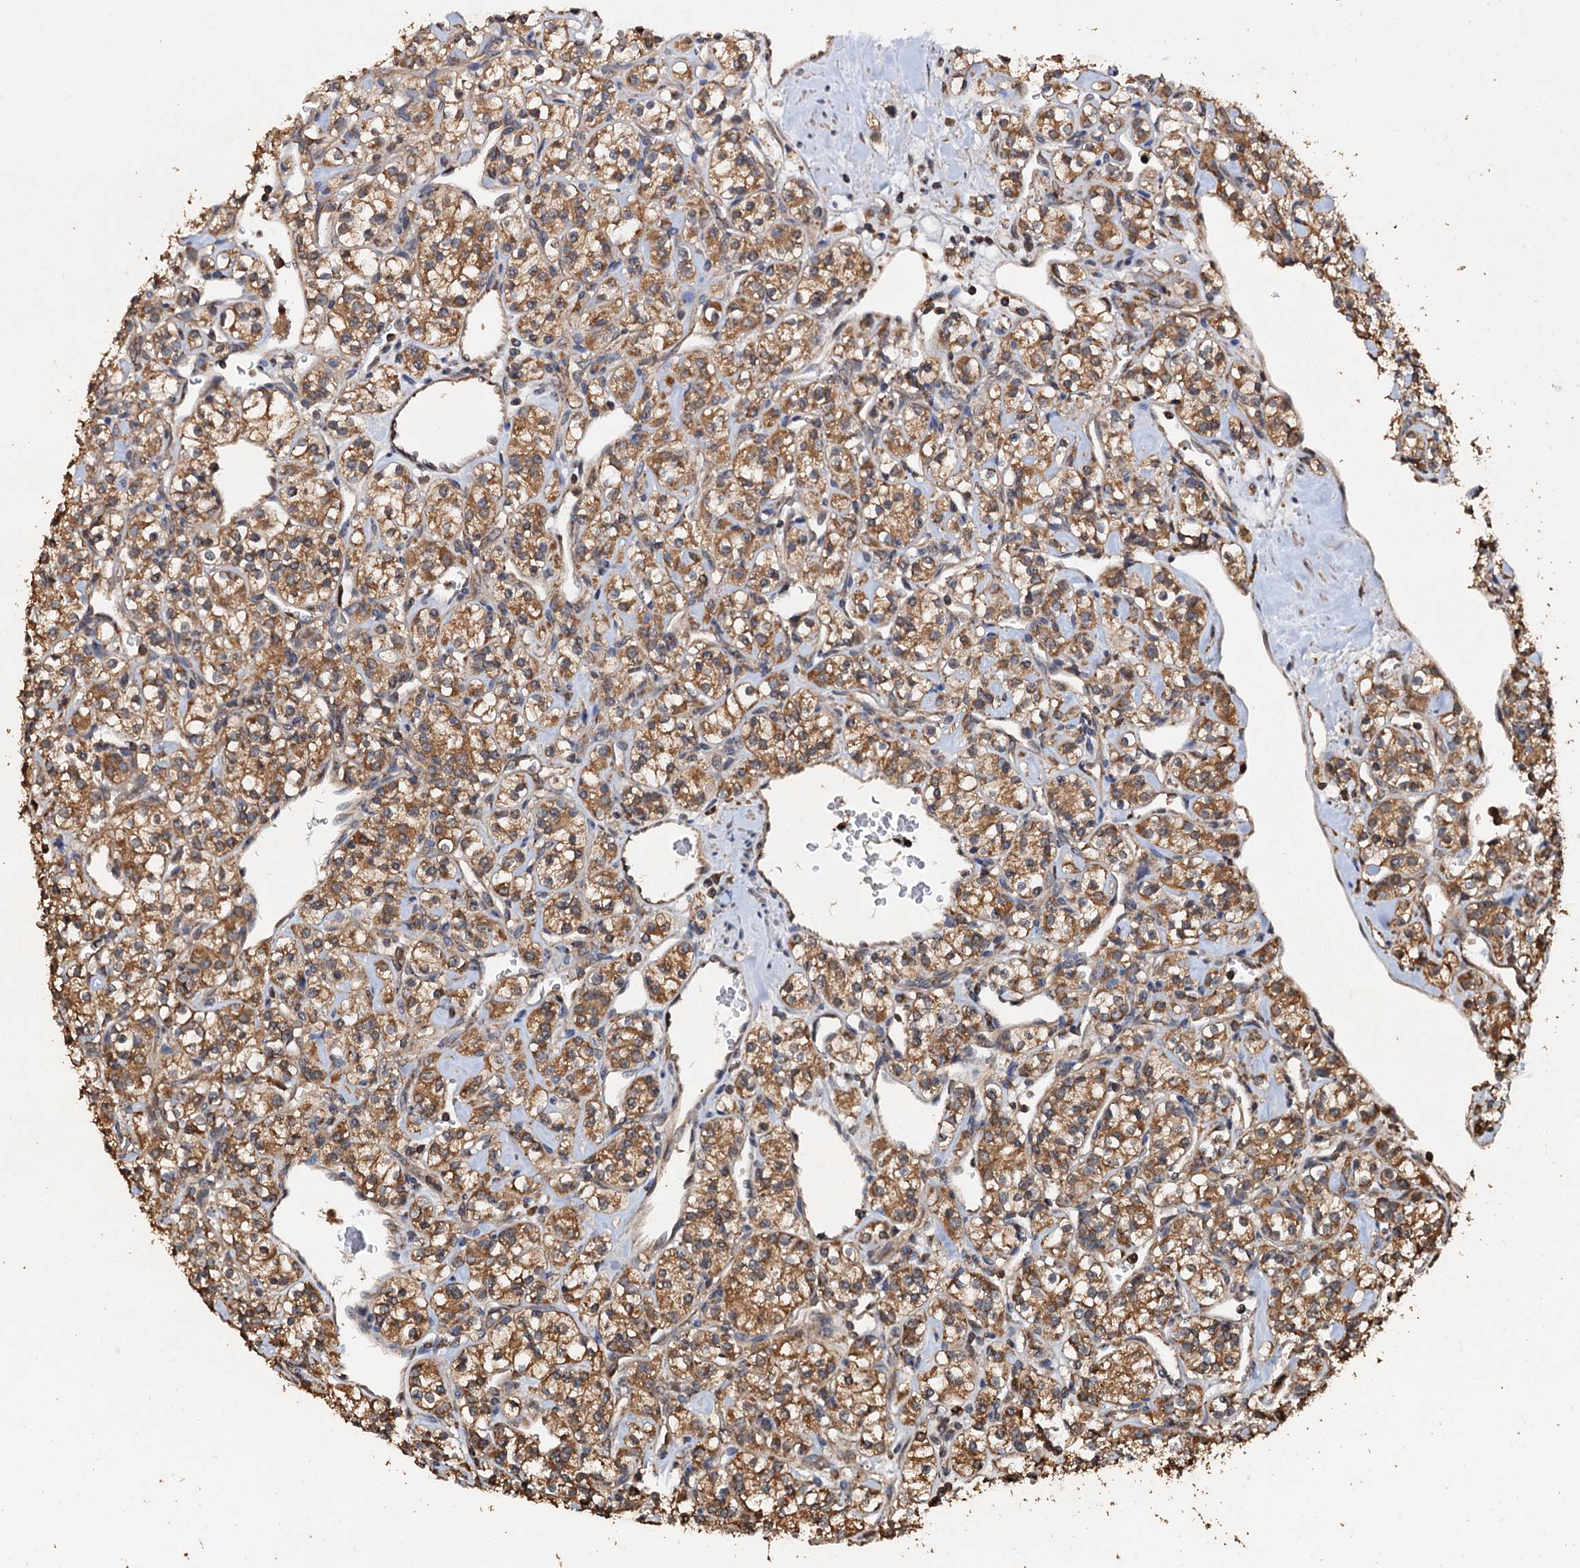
{"staining": {"intensity": "moderate", "quantity": ">75%", "location": "cytoplasmic/membranous"}, "tissue": "renal cancer", "cell_type": "Tumor cells", "image_type": "cancer", "snomed": [{"axis": "morphology", "description": "Adenocarcinoma, NOS"}, {"axis": "topography", "description": "Kidney"}], "caption": "This is an image of IHC staining of renal cancer, which shows moderate expression in the cytoplasmic/membranous of tumor cells.", "gene": "PSMD9", "patient": {"sex": "male", "age": 77}}